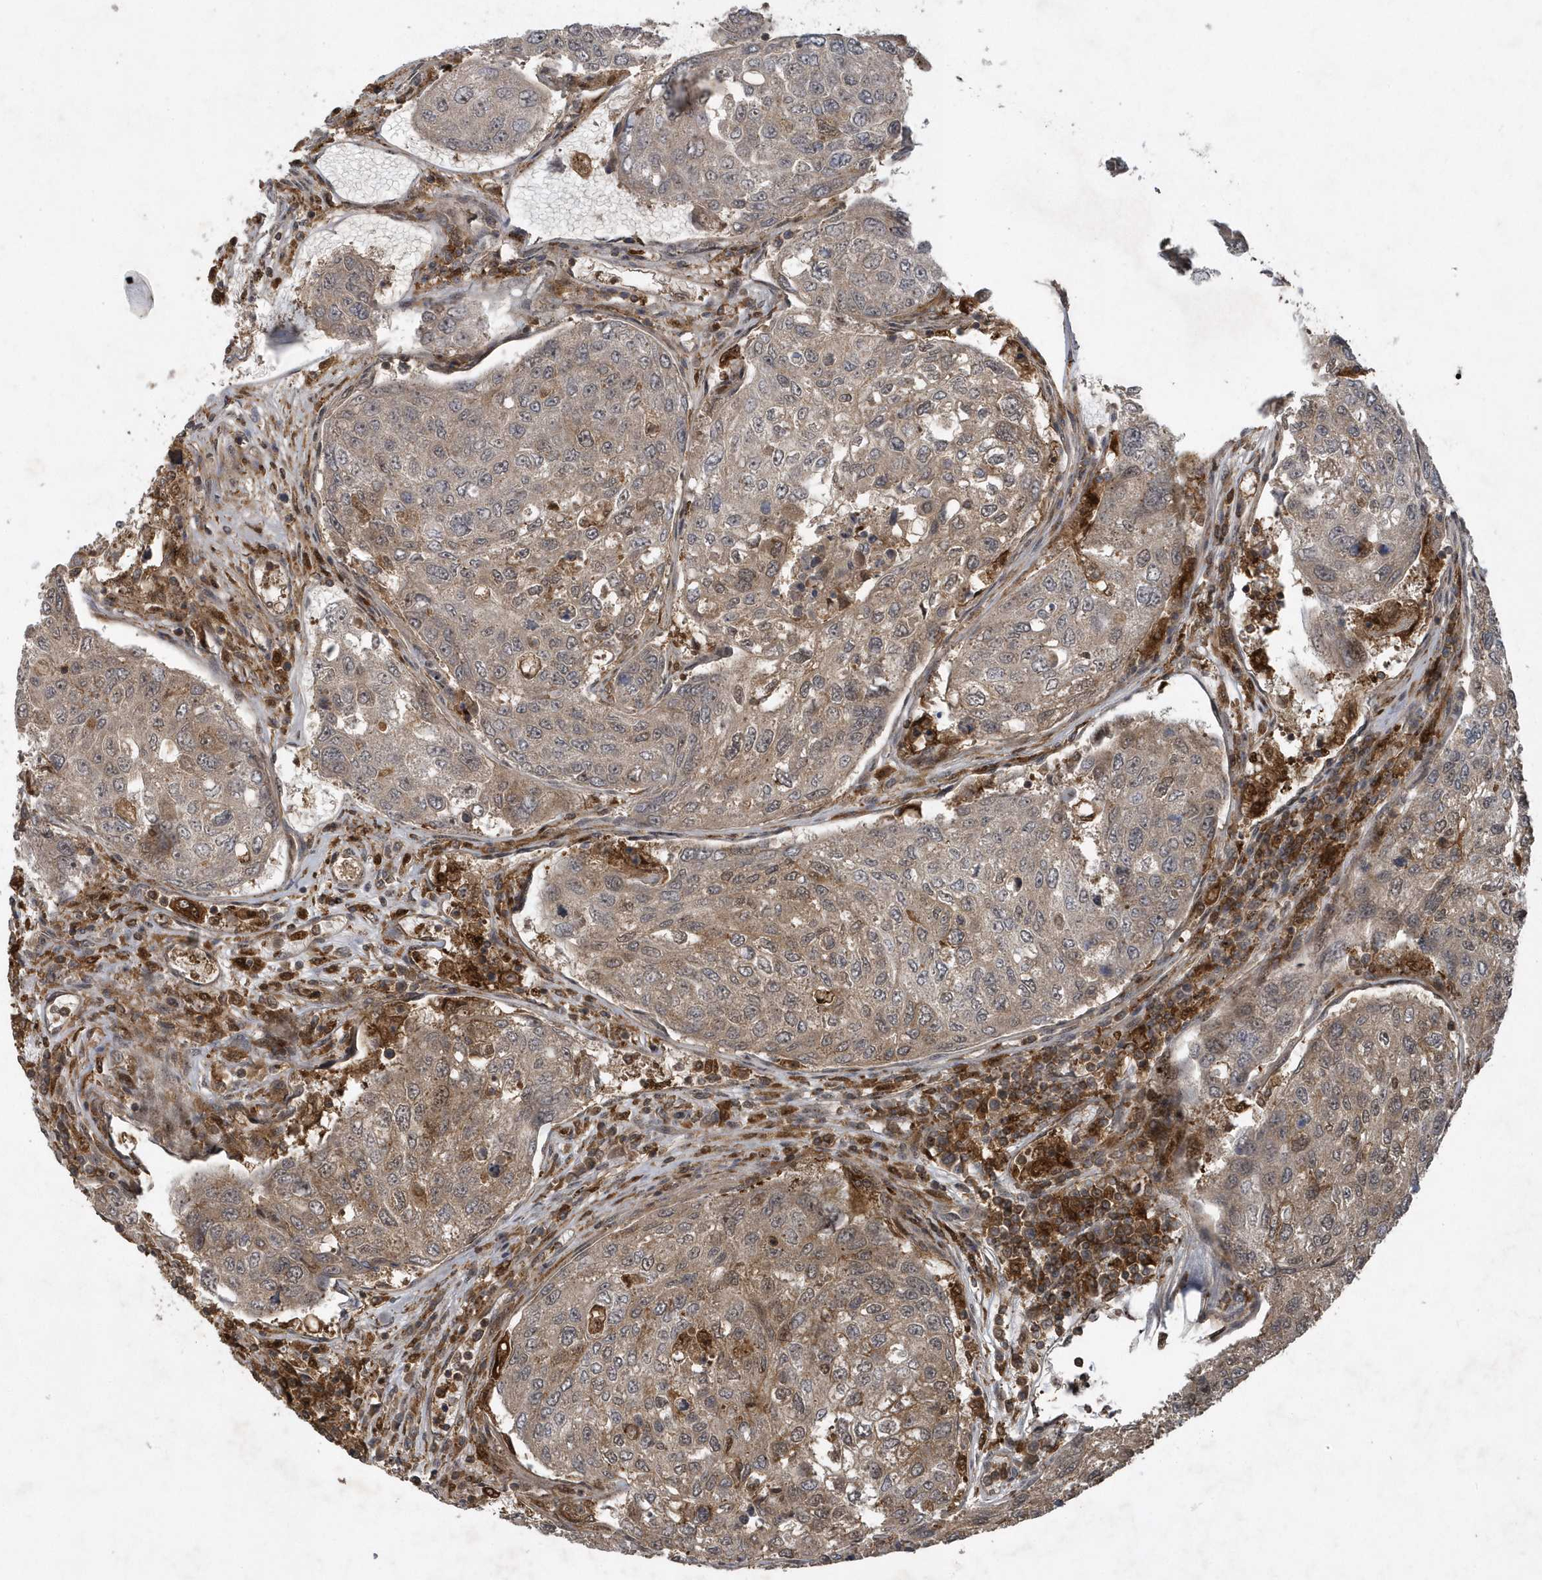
{"staining": {"intensity": "weak", "quantity": "<25%", "location": "cytoplasmic/membranous"}, "tissue": "urothelial cancer", "cell_type": "Tumor cells", "image_type": "cancer", "snomed": [{"axis": "morphology", "description": "Urothelial carcinoma, High grade"}, {"axis": "topography", "description": "Lymph node"}, {"axis": "topography", "description": "Urinary bladder"}], "caption": "IHC micrograph of neoplastic tissue: urothelial cancer stained with DAB (3,3'-diaminobenzidine) reveals no significant protein staining in tumor cells. Nuclei are stained in blue.", "gene": "LACC1", "patient": {"sex": "male", "age": 51}}